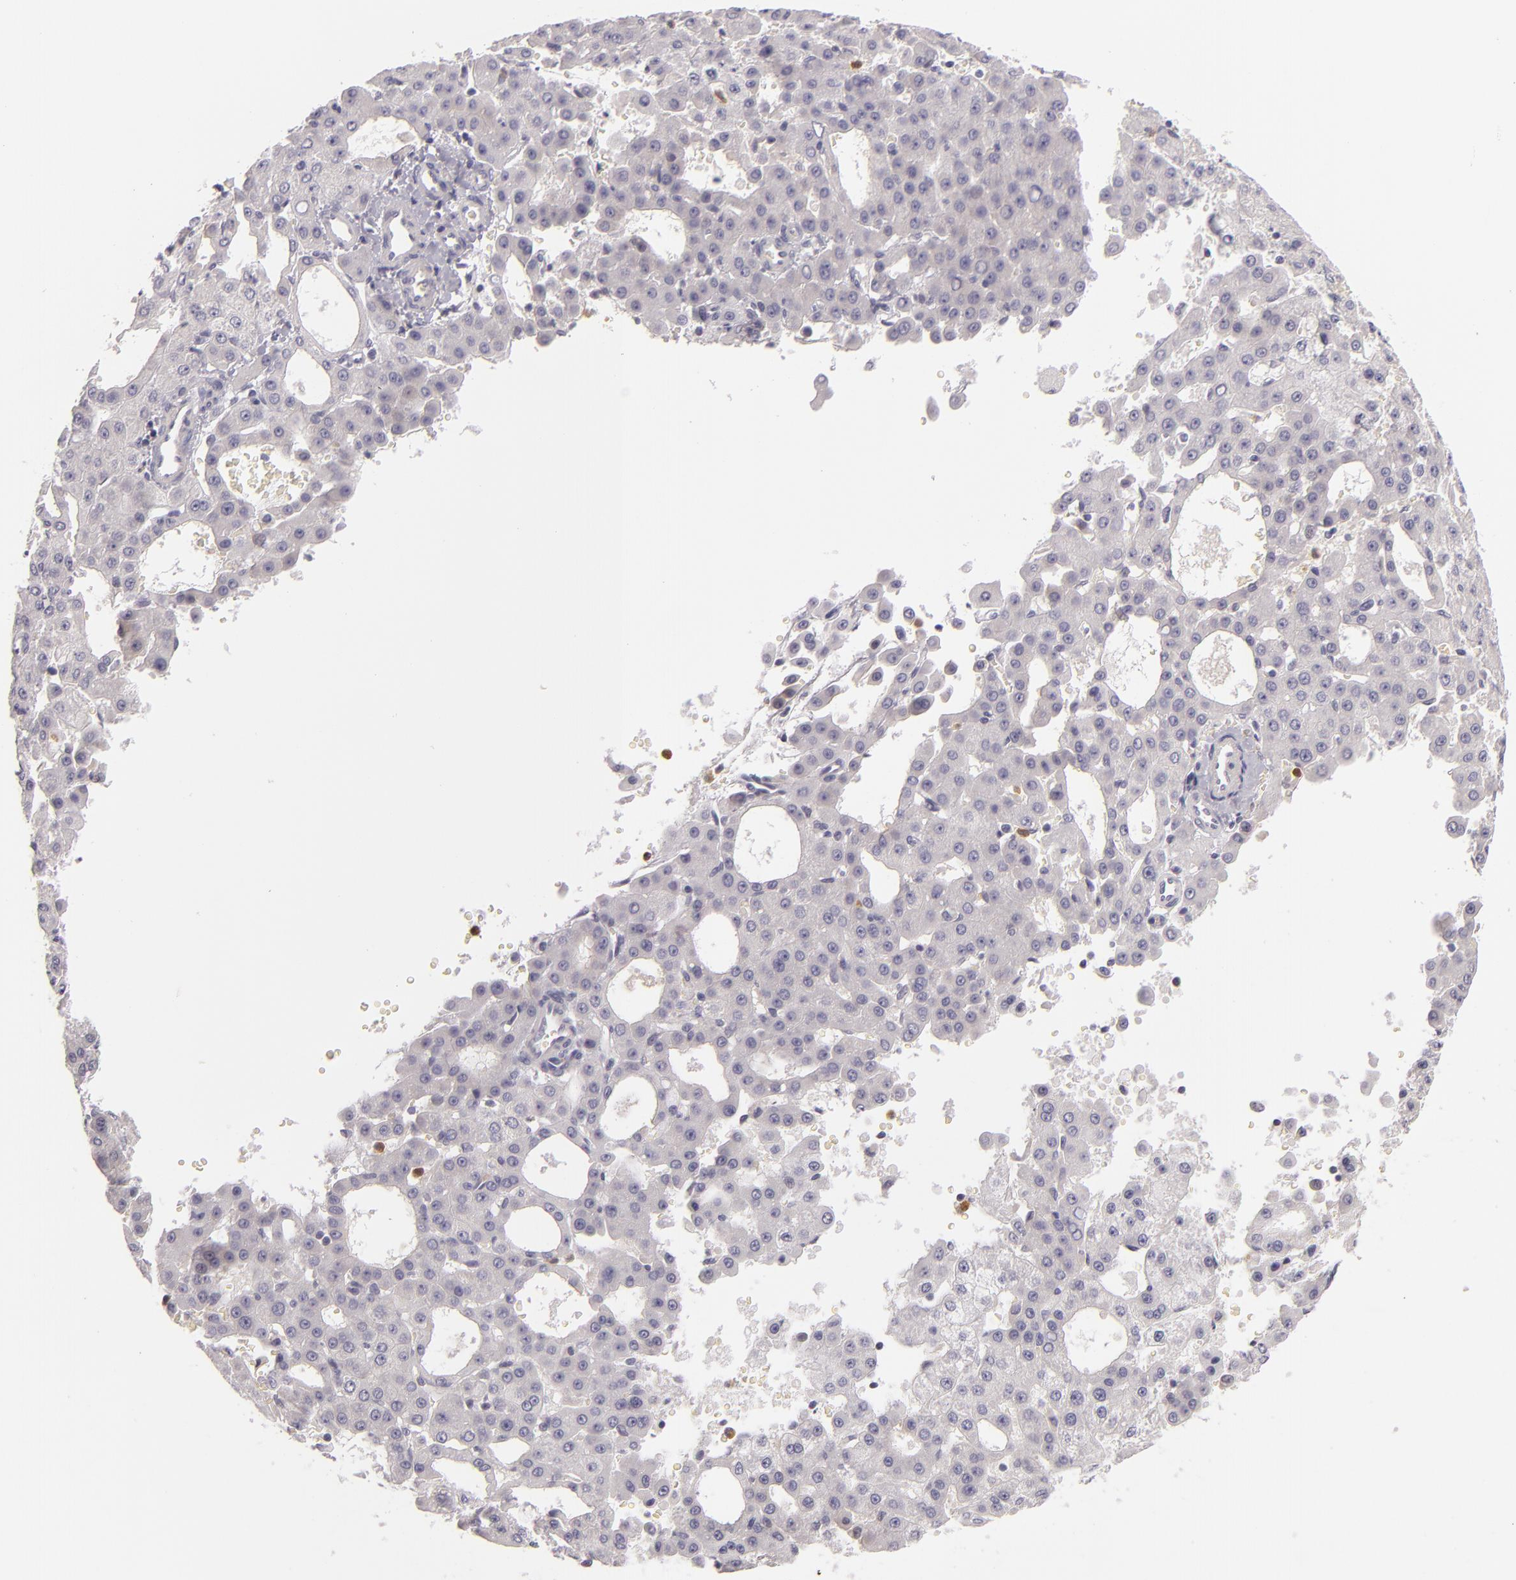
{"staining": {"intensity": "negative", "quantity": "none", "location": "none"}, "tissue": "liver cancer", "cell_type": "Tumor cells", "image_type": "cancer", "snomed": [{"axis": "morphology", "description": "Carcinoma, Hepatocellular, NOS"}, {"axis": "topography", "description": "Liver"}], "caption": "This histopathology image is of liver cancer stained with immunohistochemistry to label a protein in brown with the nuclei are counter-stained blue. There is no expression in tumor cells.", "gene": "FAM181A", "patient": {"sex": "male", "age": 47}}